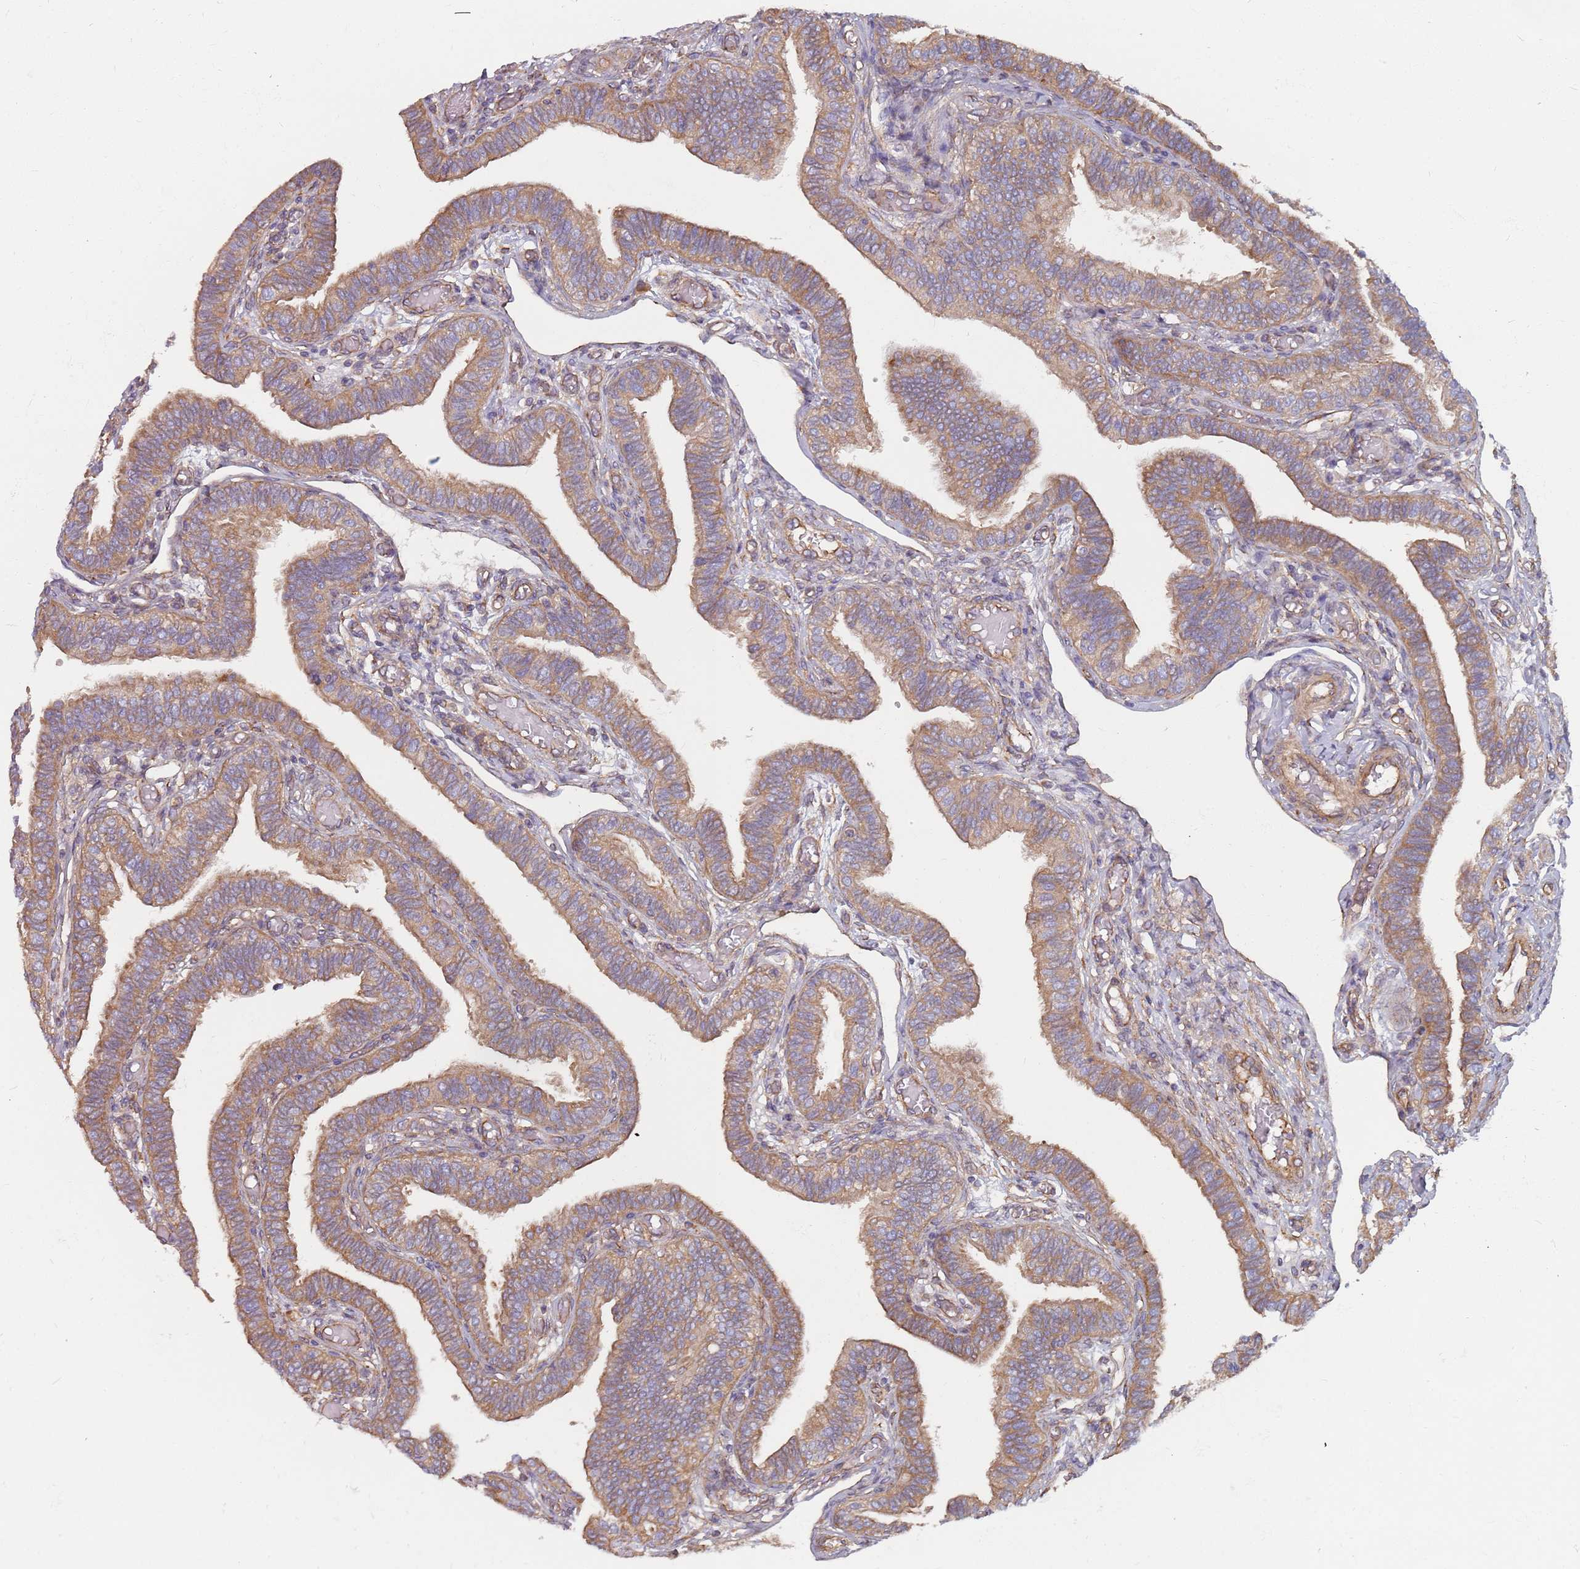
{"staining": {"intensity": "moderate", "quantity": ">75%", "location": "cytoplasmic/membranous"}, "tissue": "fallopian tube", "cell_type": "Glandular cells", "image_type": "normal", "snomed": [{"axis": "morphology", "description": "Normal tissue, NOS"}, {"axis": "topography", "description": "Fallopian tube"}], "caption": "High-magnification brightfield microscopy of normal fallopian tube stained with DAB (3,3'-diaminobenzidine) (brown) and counterstained with hematoxylin (blue). glandular cells exhibit moderate cytoplasmic/membranous positivity is appreciated in approximately>75% of cells. The protein of interest is stained brown, and the nuclei are stained in blue (DAB (3,3'-diaminobenzidine) IHC with brightfield microscopy, high magnification).", "gene": "SPDL1", "patient": {"sex": "female", "age": 39}}